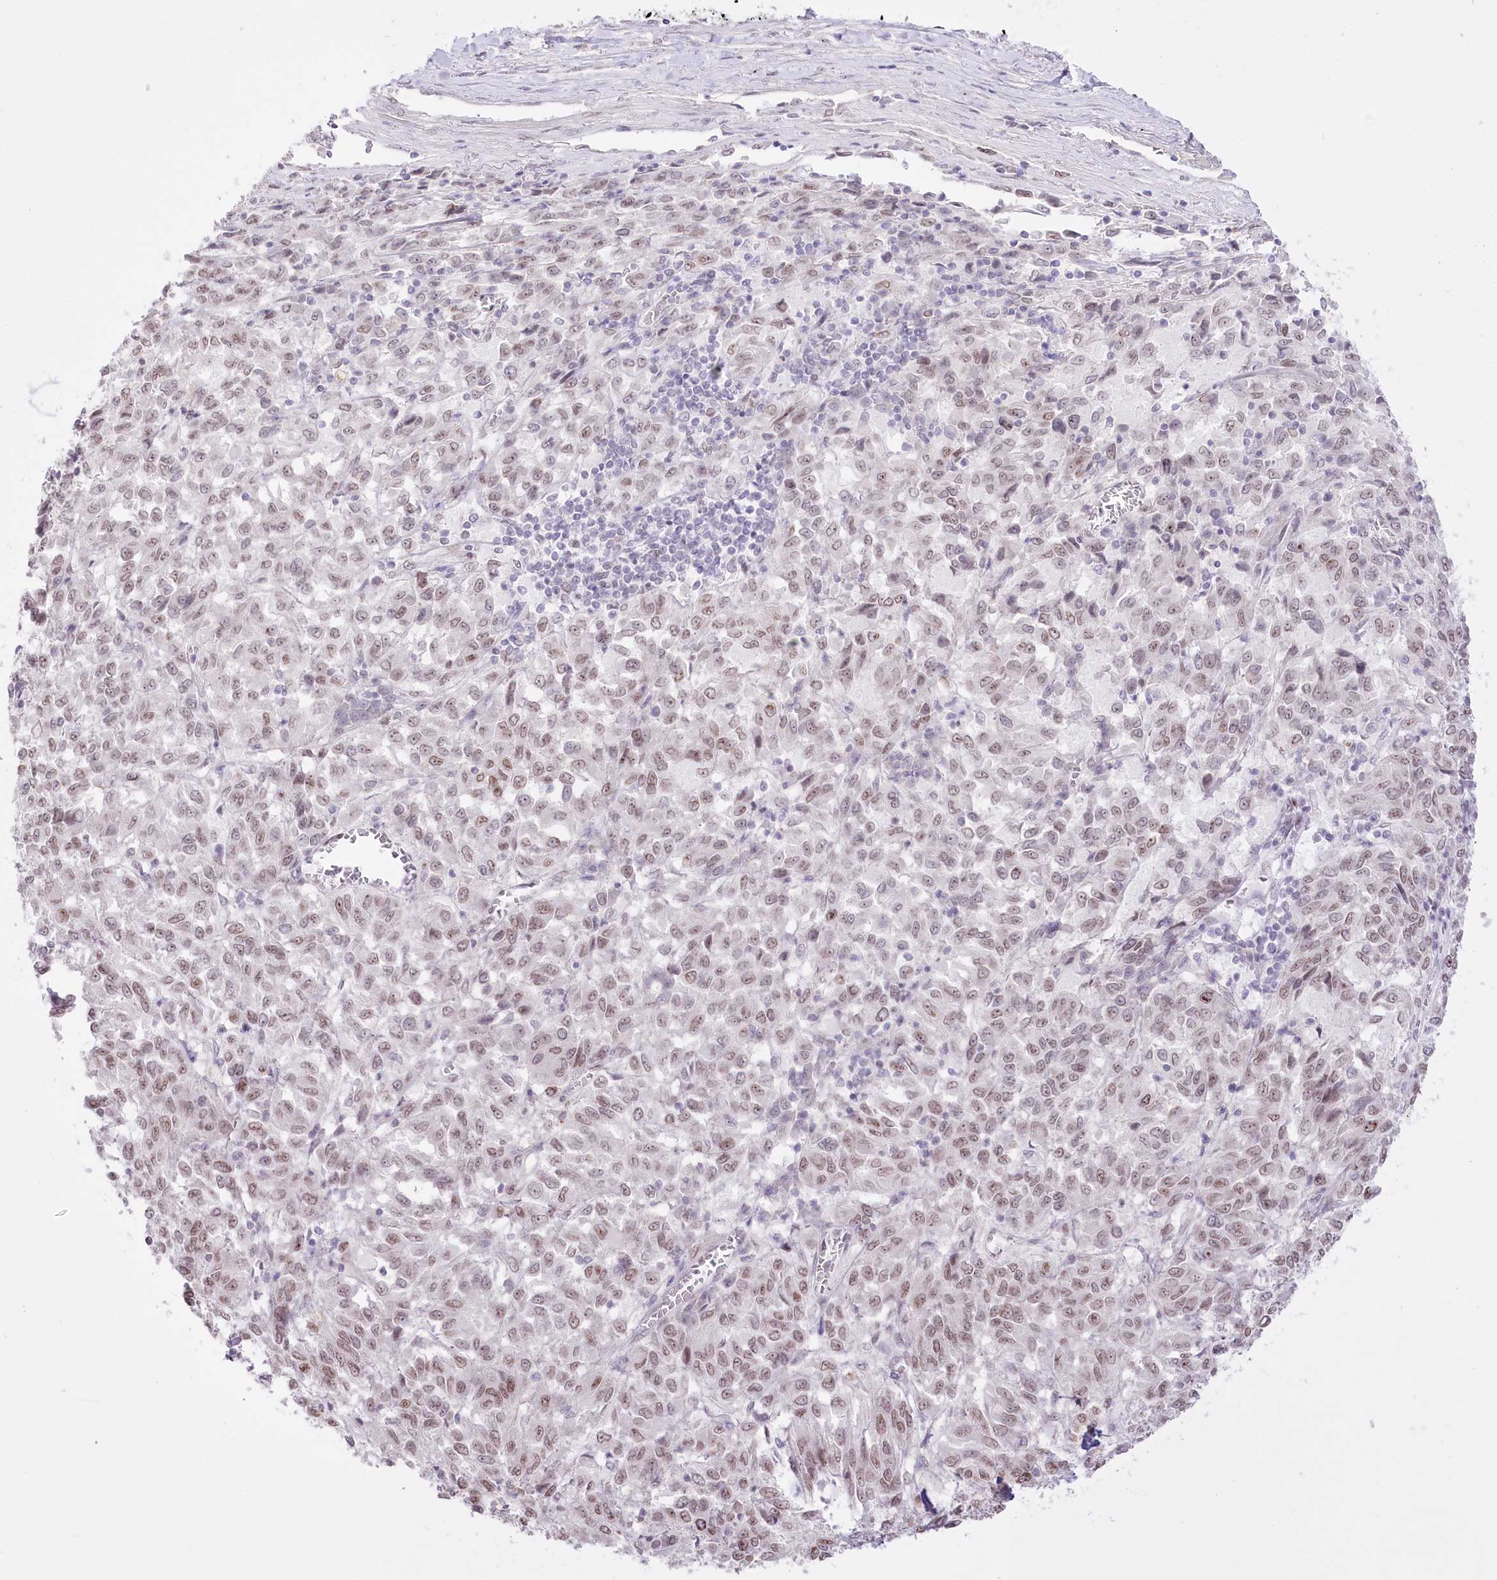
{"staining": {"intensity": "moderate", "quantity": ">75%", "location": "nuclear"}, "tissue": "melanoma", "cell_type": "Tumor cells", "image_type": "cancer", "snomed": [{"axis": "morphology", "description": "Malignant melanoma, Metastatic site"}, {"axis": "topography", "description": "Lung"}], "caption": "Moderate nuclear protein staining is identified in about >75% of tumor cells in malignant melanoma (metastatic site).", "gene": "SLC39A10", "patient": {"sex": "male", "age": 64}}